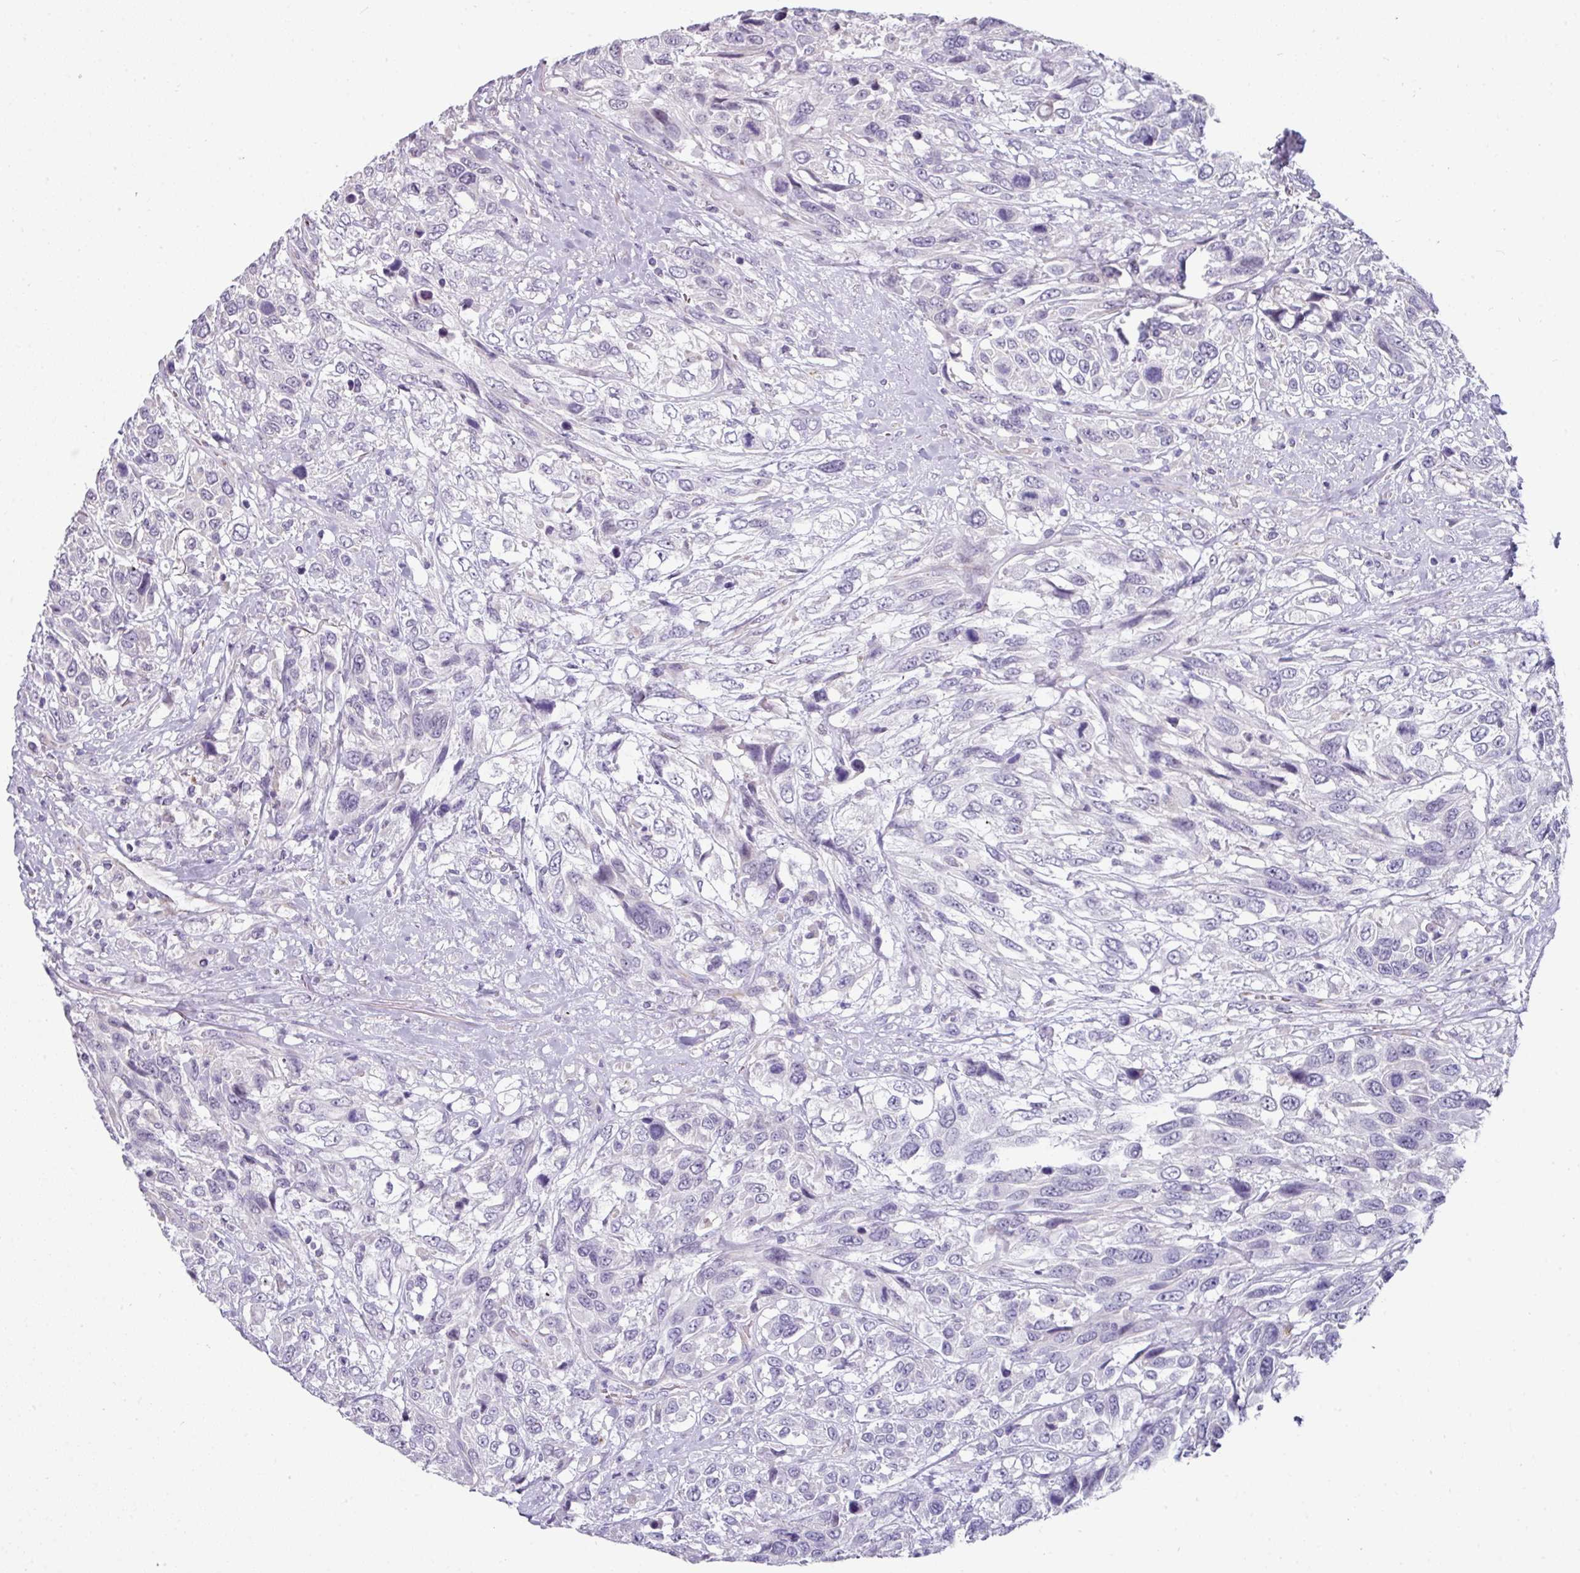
{"staining": {"intensity": "negative", "quantity": "none", "location": "none"}, "tissue": "urothelial cancer", "cell_type": "Tumor cells", "image_type": "cancer", "snomed": [{"axis": "morphology", "description": "Urothelial carcinoma, High grade"}, {"axis": "topography", "description": "Urinary bladder"}], "caption": "Urothelial cancer stained for a protein using IHC exhibits no expression tumor cells.", "gene": "EYA3", "patient": {"sex": "female", "age": 70}}